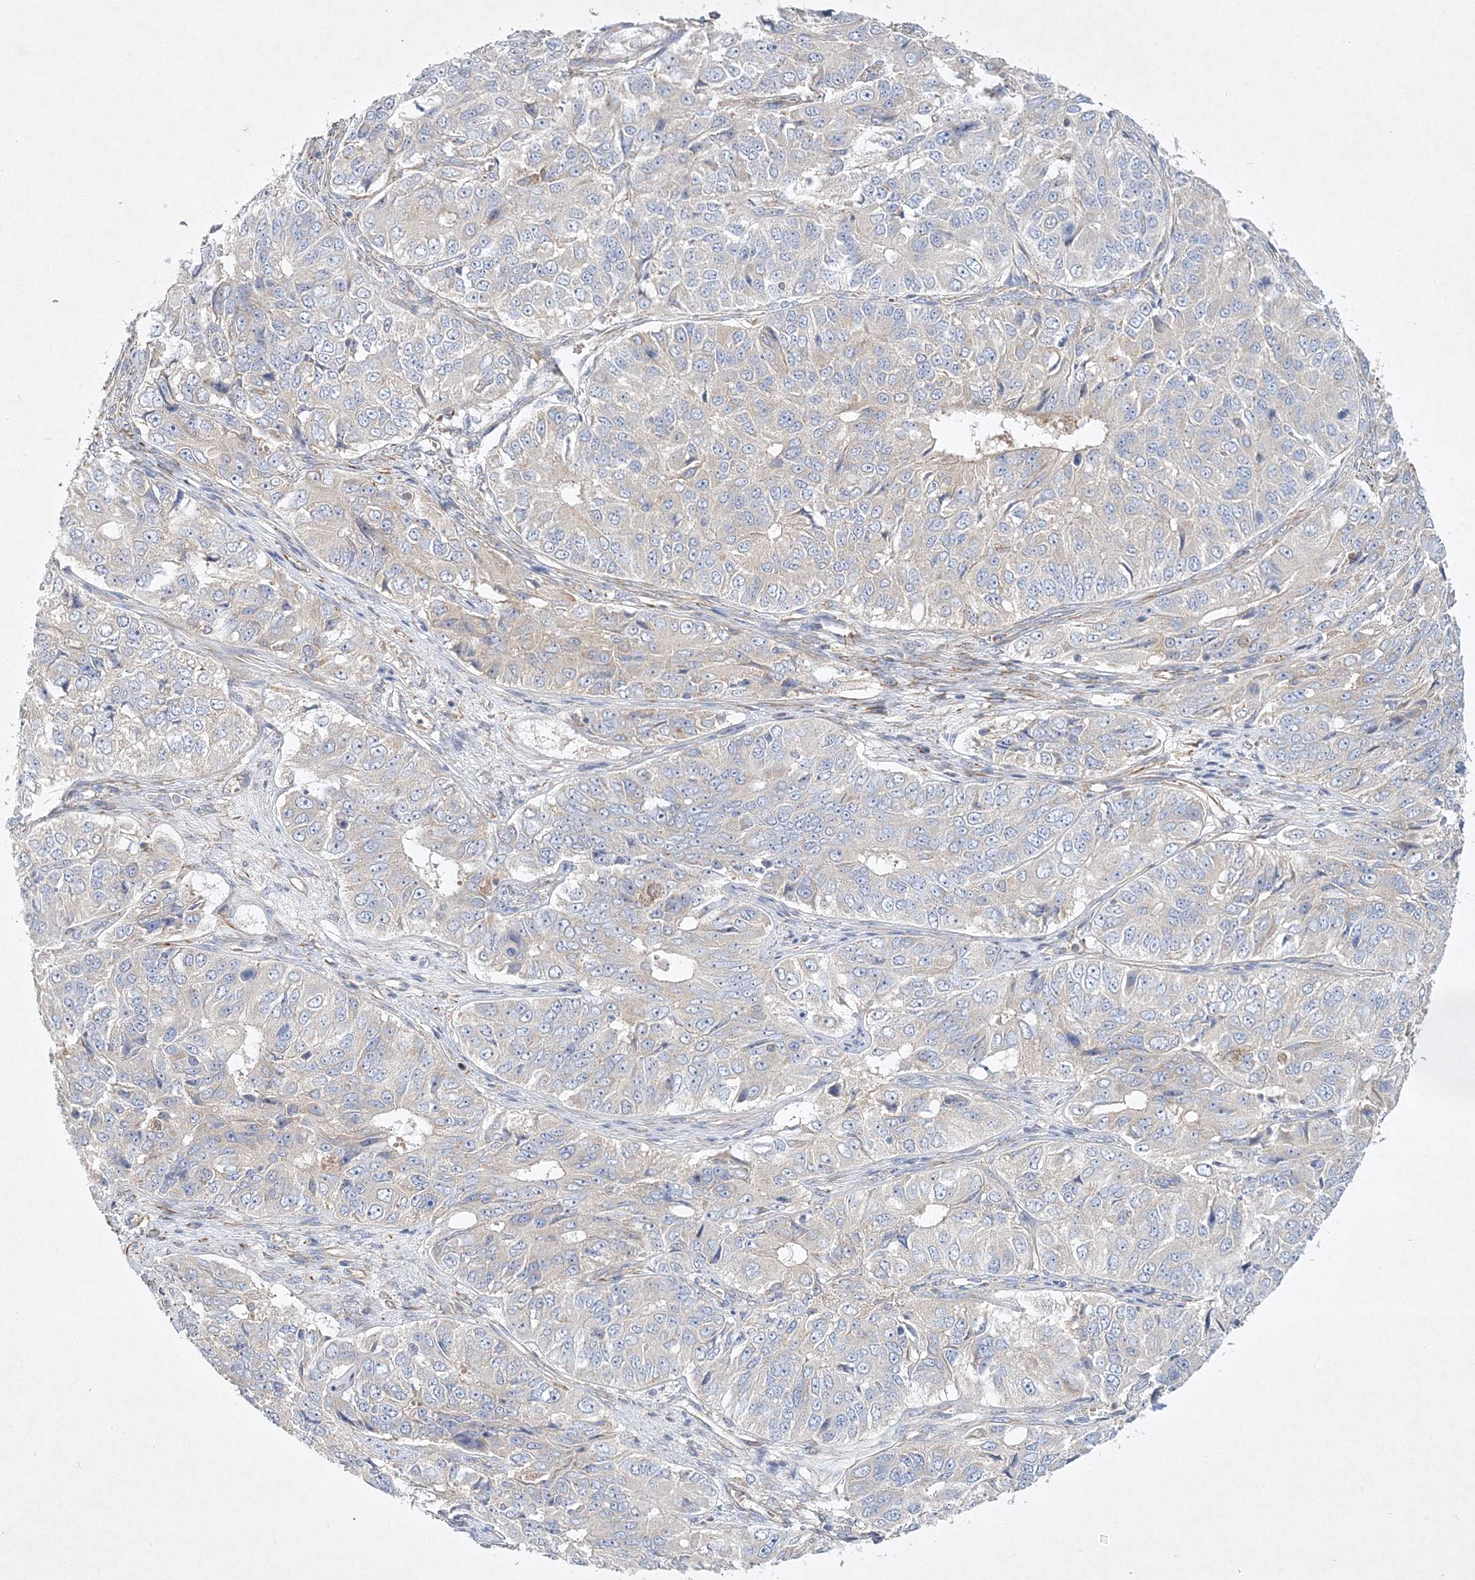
{"staining": {"intensity": "negative", "quantity": "none", "location": "none"}, "tissue": "ovarian cancer", "cell_type": "Tumor cells", "image_type": "cancer", "snomed": [{"axis": "morphology", "description": "Carcinoma, endometroid"}, {"axis": "topography", "description": "Ovary"}], "caption": "The photomicrograph displays no significant positivity in tumor cells of endometroid carcinoma (ovarian). (Brightfield microscopy of DAB (3,3'-diaminobenzidine) immunohistochemistry (IHC) at high magnification).", "gene": "WDR37", "patient": {"sex": "female", "age": 51}}